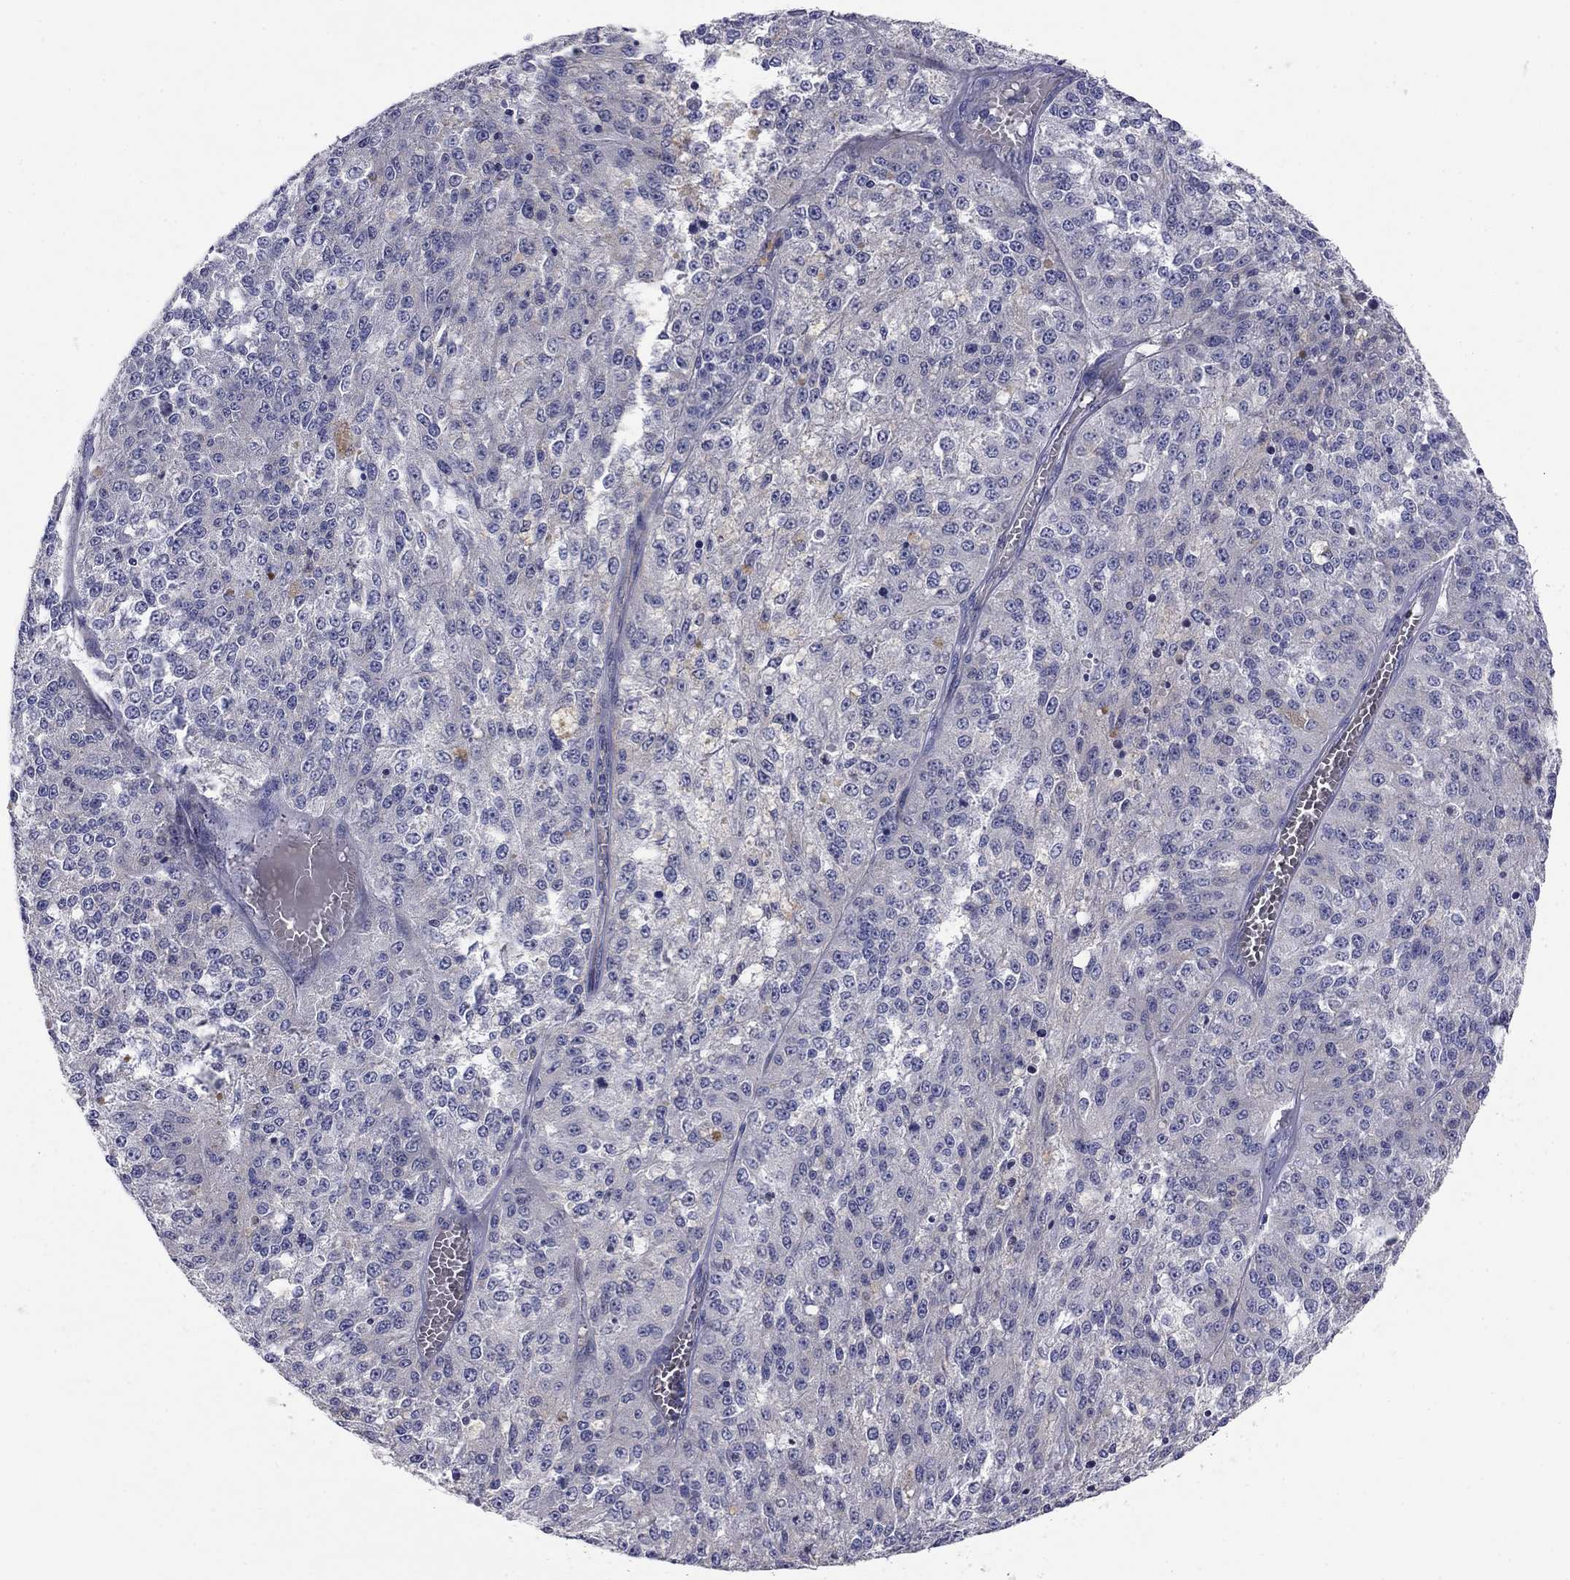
{"staining": {"intensity": "negative", "quantity": "none", "location": "none"}, "tissue": "melanoma", "cell_type": "Tumor cells", "image_type": "cancer", "snomed": [{"axis": "morphology", "description": "Malignant melanoma, Metastatic site"}, {"axis": "topography", "description": "Lymph node"}], "caption": "Immunohistochemical staining of human melanoma reveals no significant positivity in tumor cells.", "gene": "EMP2", "patient": {"sex": "female", "age": 64}}